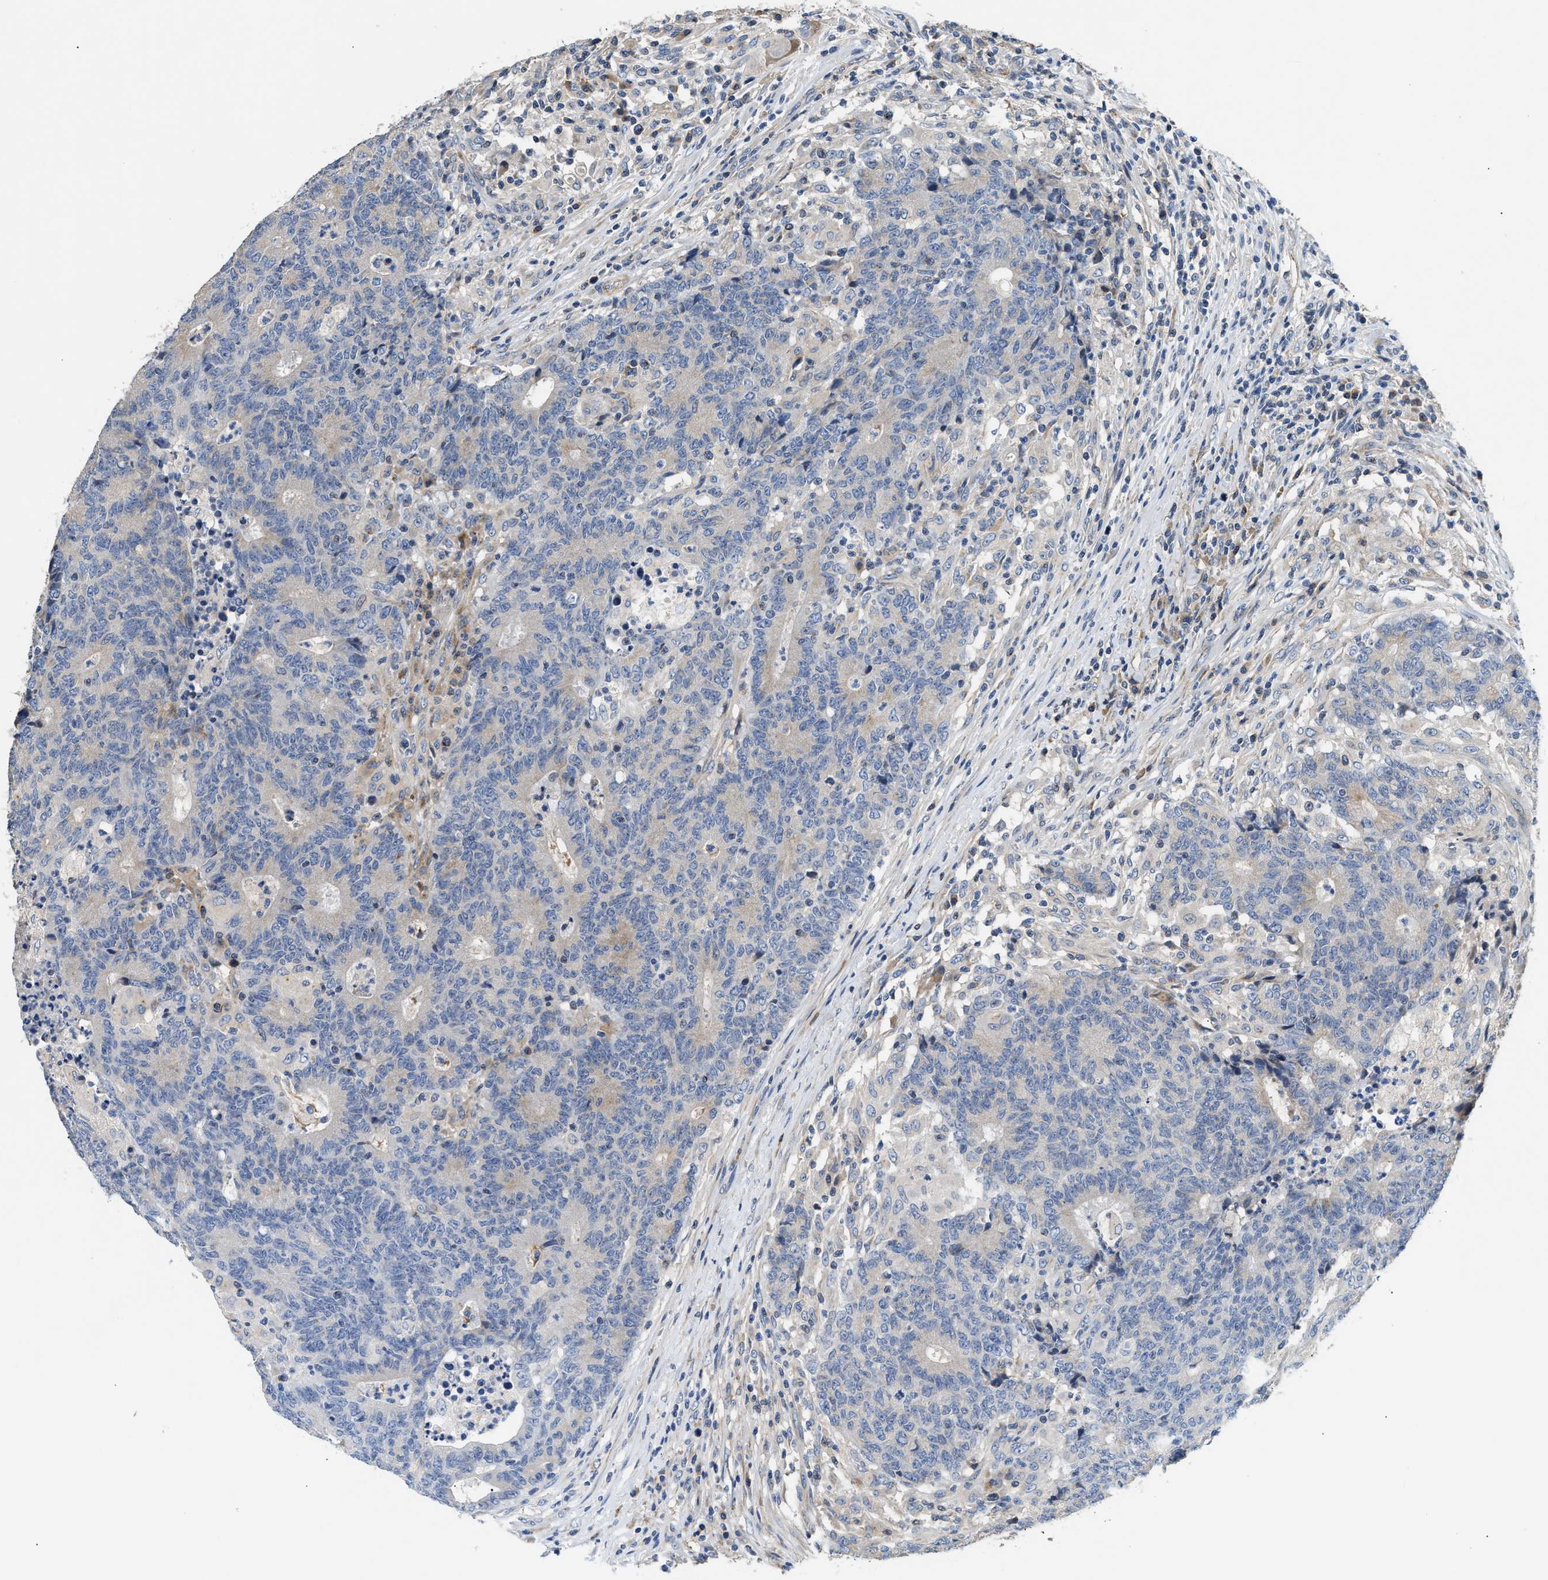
{"staining": {"intensity": "negative", "quantity": "none", "location": "none"}, "tissue": "colorectal cancer", "cell_type": "Tumor cells", "image_type": "cancer", "snomed": [{"axis": "morphology", "description": "Normal tissue, NOS"}, {"axis": "morphology", "description": "Adenocarcinoma, NOS"}, {"axis": "topography", "description": "Colon"}], "caption": "The photomicrograph demonstrates no staining of tumor cells in colorectal cancer (adenocarcinoma).", "gene": "IL17RC", "patient": {"sex": "female", "age": 75}}